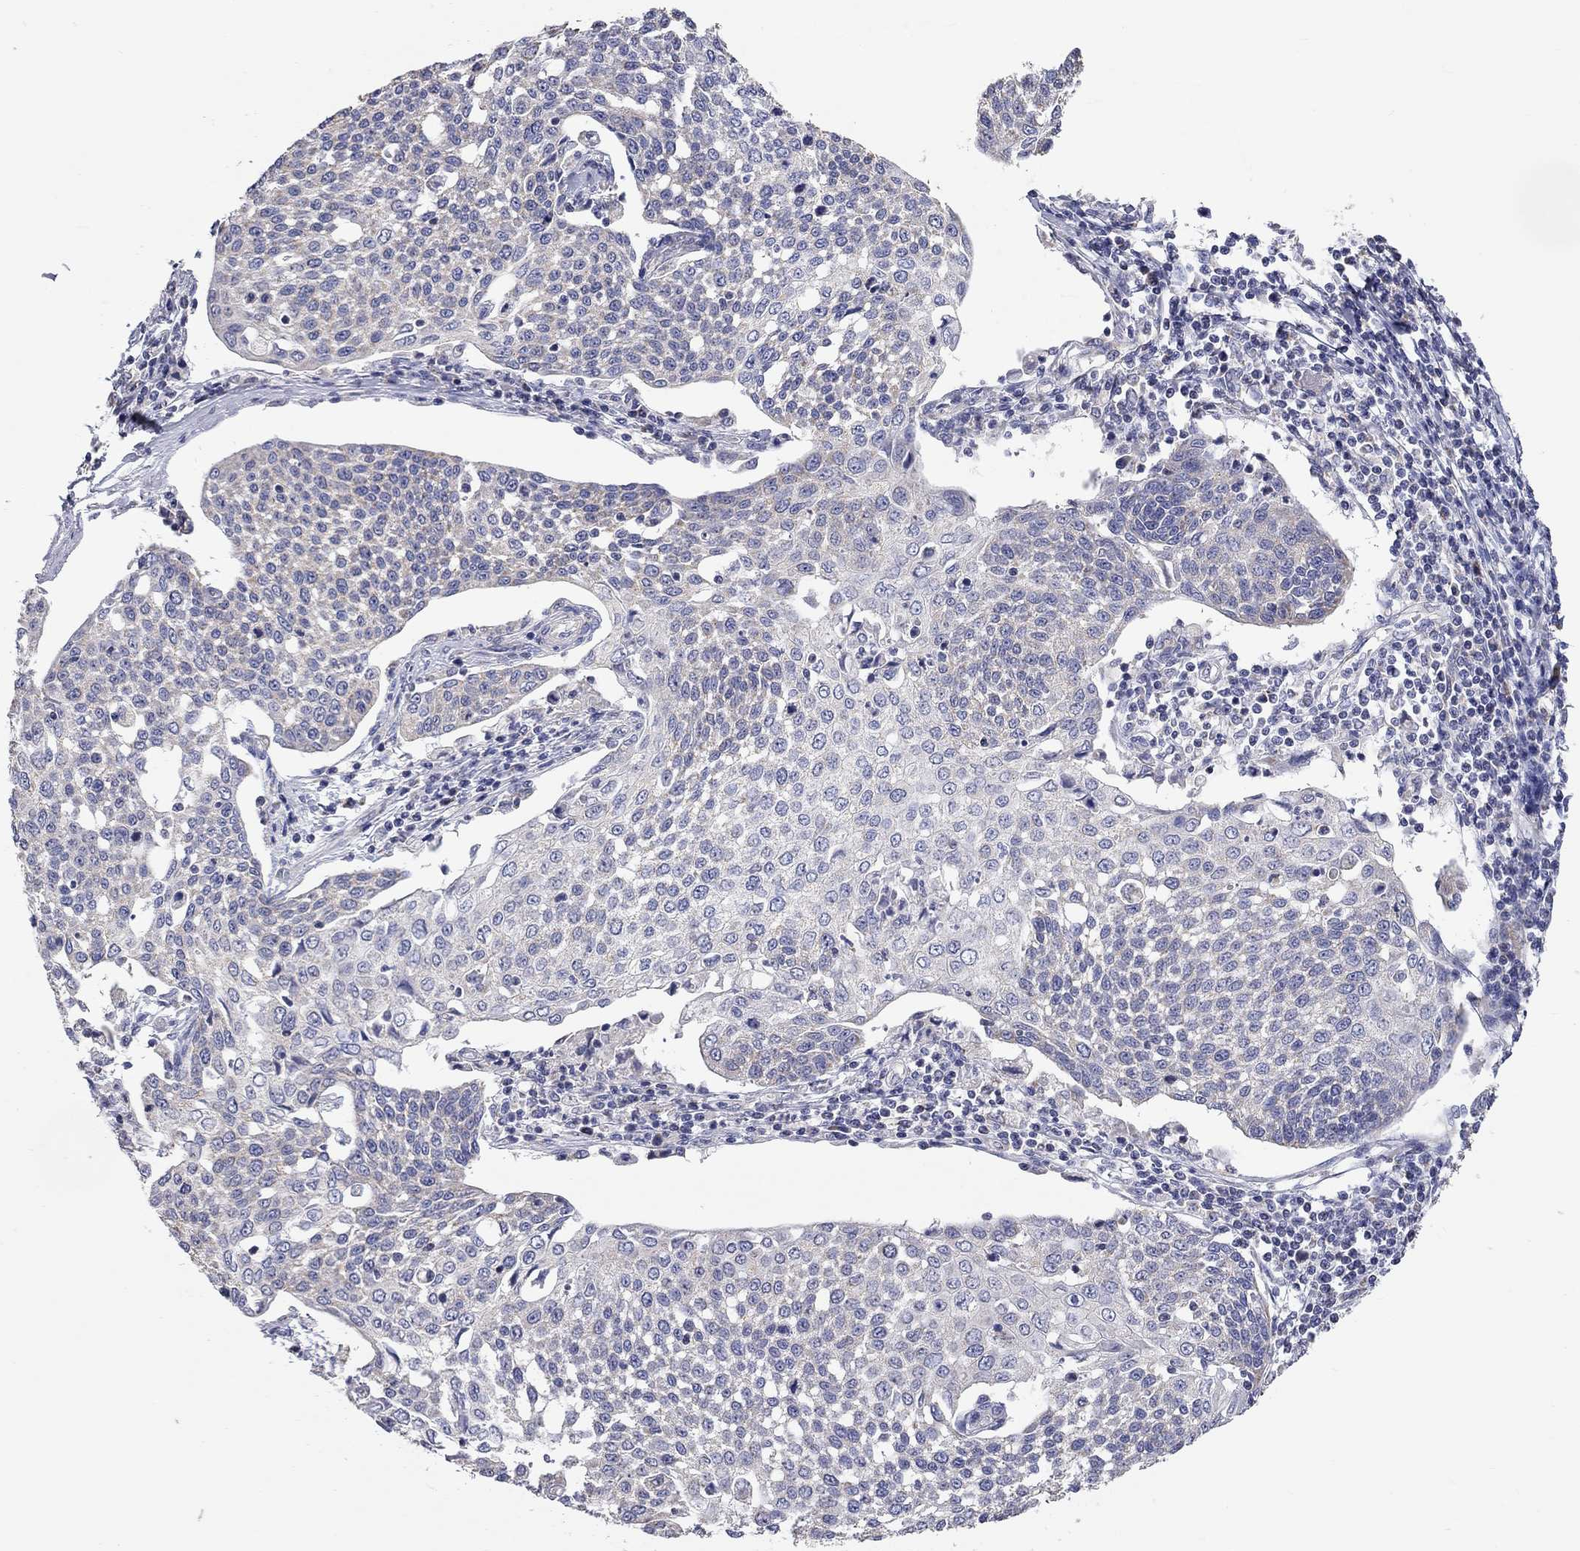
{"staining": {"intensity": "negative", "quantity": "none", "location": "none"}, "tissue": "cervical cancer", "cell_type": "Tumor cells", "image_type": "cancer", "snomed": [{"axis": "morphology", "description": "Squamous cell carcinoma, NOS"}, {"axis": "topography", "description": "Cervix"}], "caption": "An image of human cervical squamous cell carcinoma is negative for staining in tumor cells. Nuclei are stained in blue.", "gene": "RCAN1", "patient": {"sex": "female", "age": 34}}